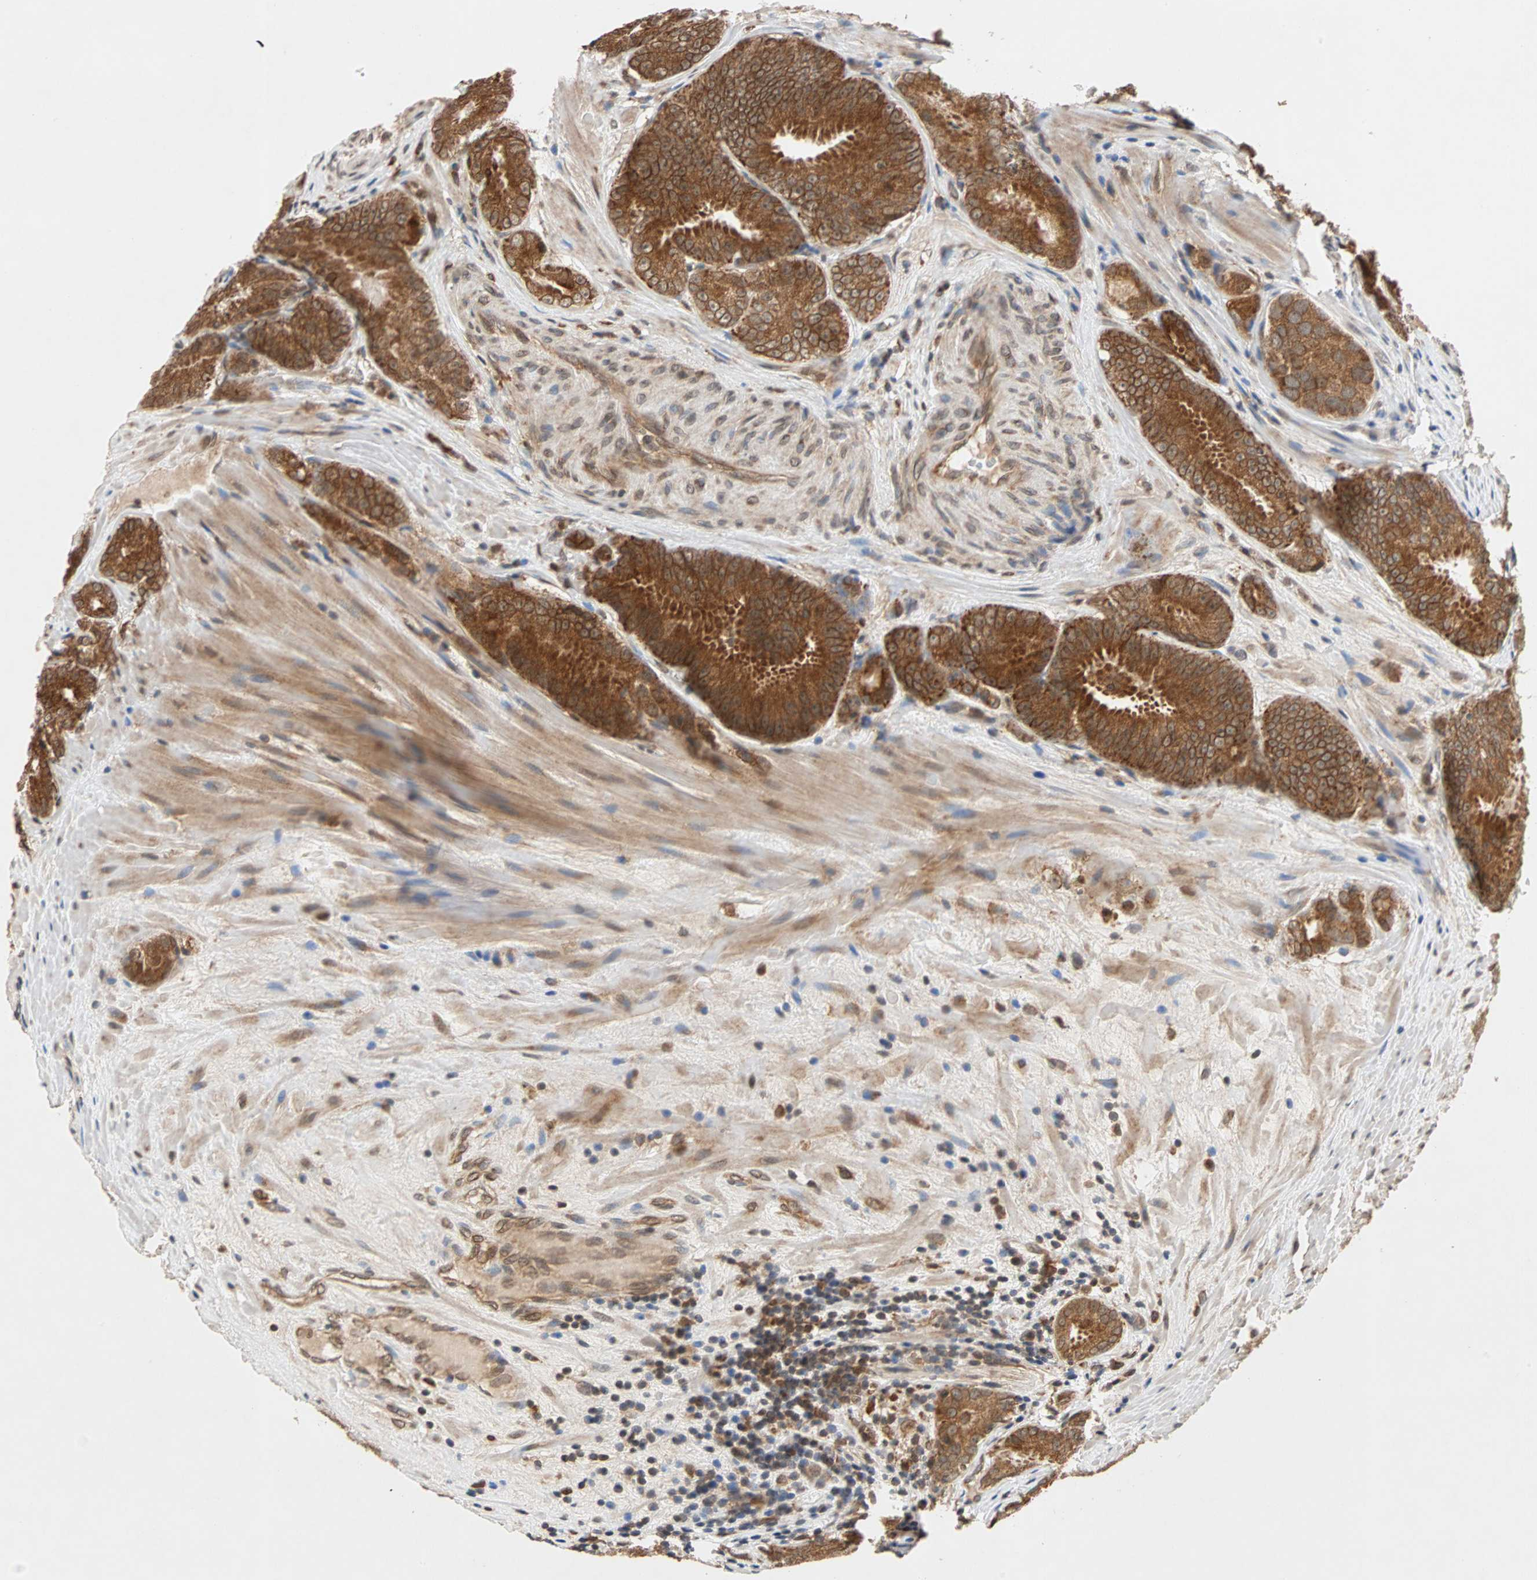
{"staining": {"intensity": "strong", "quantity": ">75%", "location": "cytoplasmic/membranous"}, "tissue": "prostate cancer", "cell_type": "Tumor cells", "image_type": "cancer", "snomed": [{"axis": "morphology", "description": "Adenocarcinoma, High grade"}, {"axis": "topography", "description": "Prostate"}], "caption": "A photomicrograph of adenocarcinoma (high-grade) (prostate) stained for a protein shows strong cytoplasmic/membranous brown staining in tumor cells.", "gene": "AUP1", "patient": {"sex": "male", "age": 64}}